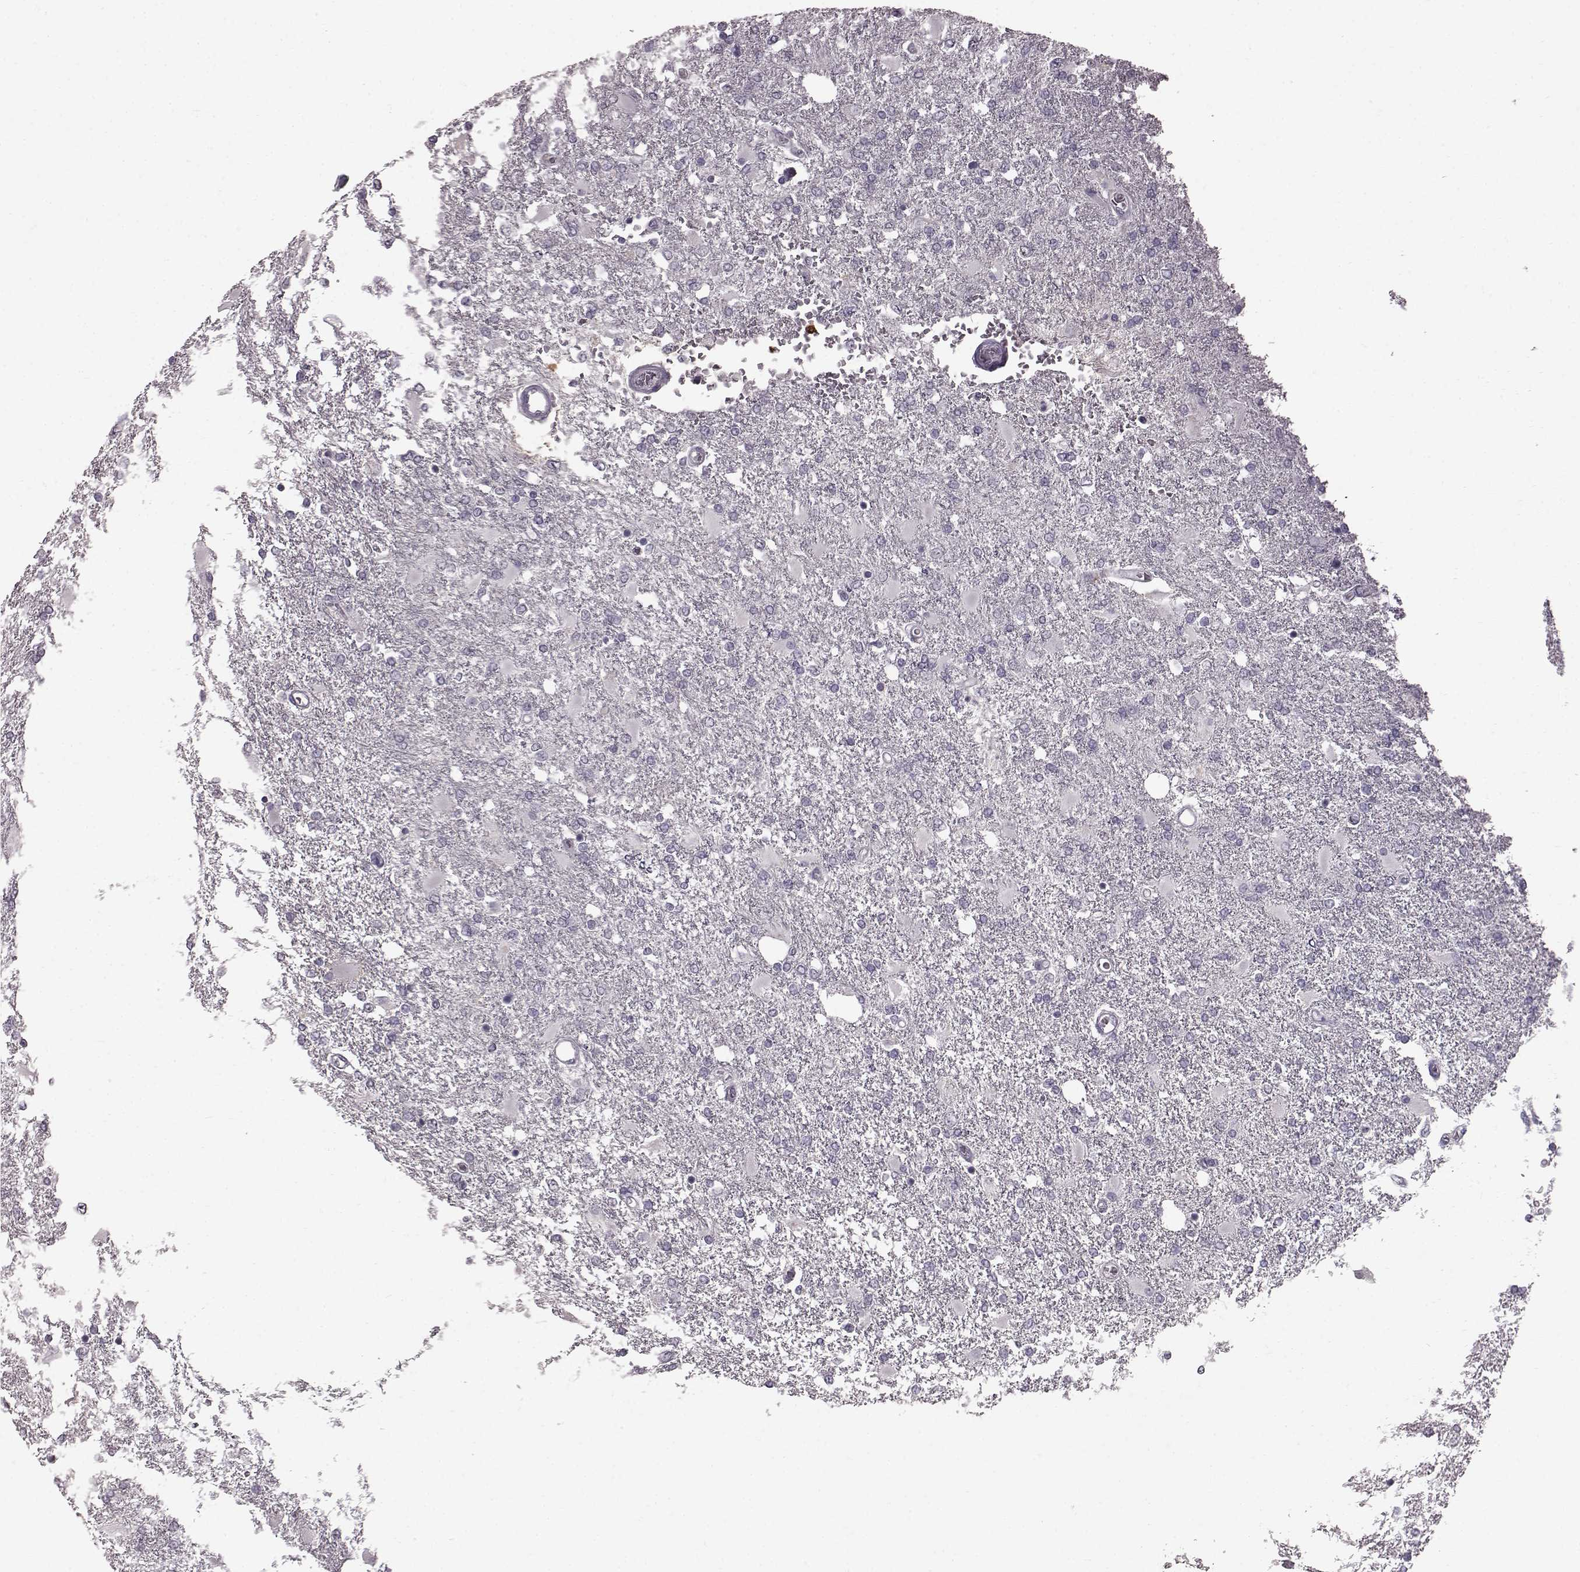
{"staining": {"intensity": "negative", "quantity": "none", "location": "none"}, "tissue": "glioma", "cell_type": "Tumor cells", "image_type": "cancer", "snomed": [{"axis": "morphology", "description": "Glioma, malignant, High grade"}, {"axis": "topography", "description": "Cerebral cortex"}], "caption": "This is an IHC photomicrograph of glioma. There is no positivity in tumor cells.", "gene": "FUT4", "patient": {"sex": "male", "age": 79}}